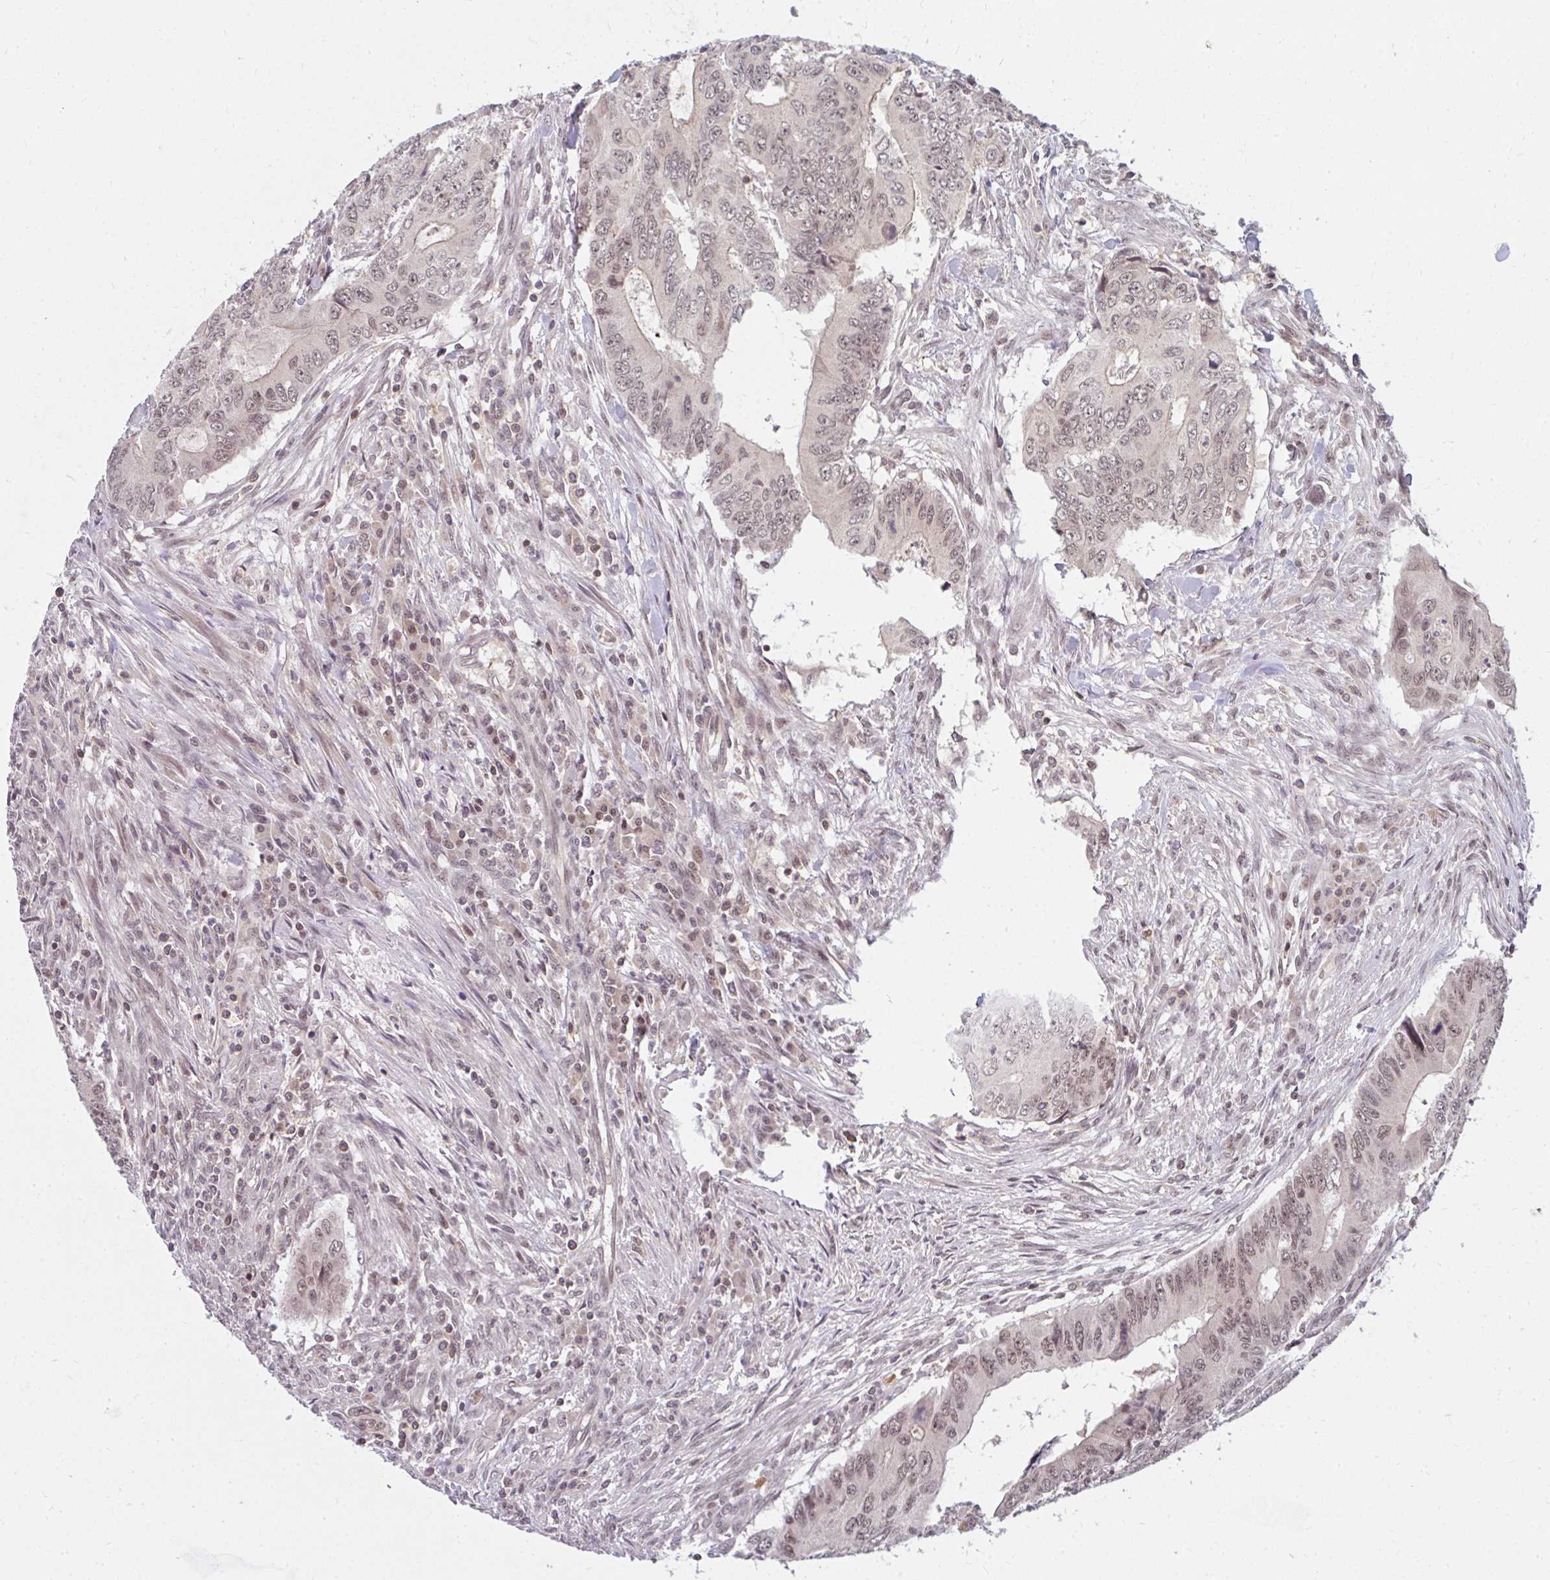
{"staining": {"intensity": "weak", "quantity": "25%-75%", "location": "nuclear"}, "tissue": "colorectal cancer", "cell_type": "Tumor cells", "image_type": "cancer", "snomed": [{"axis": "morphology", "description": "Adenocarcinoma, NOS"}, {"axis": "topography", "description": "Colon"}], "caption": "Adenocarcinoma (colorectal) stained with a brown dye shows weak nuclear positive staining in approximately 25%-75% of tumor cells.", "gene": "GTF3C6", "patient": {"sex": "male", "age": 53}}